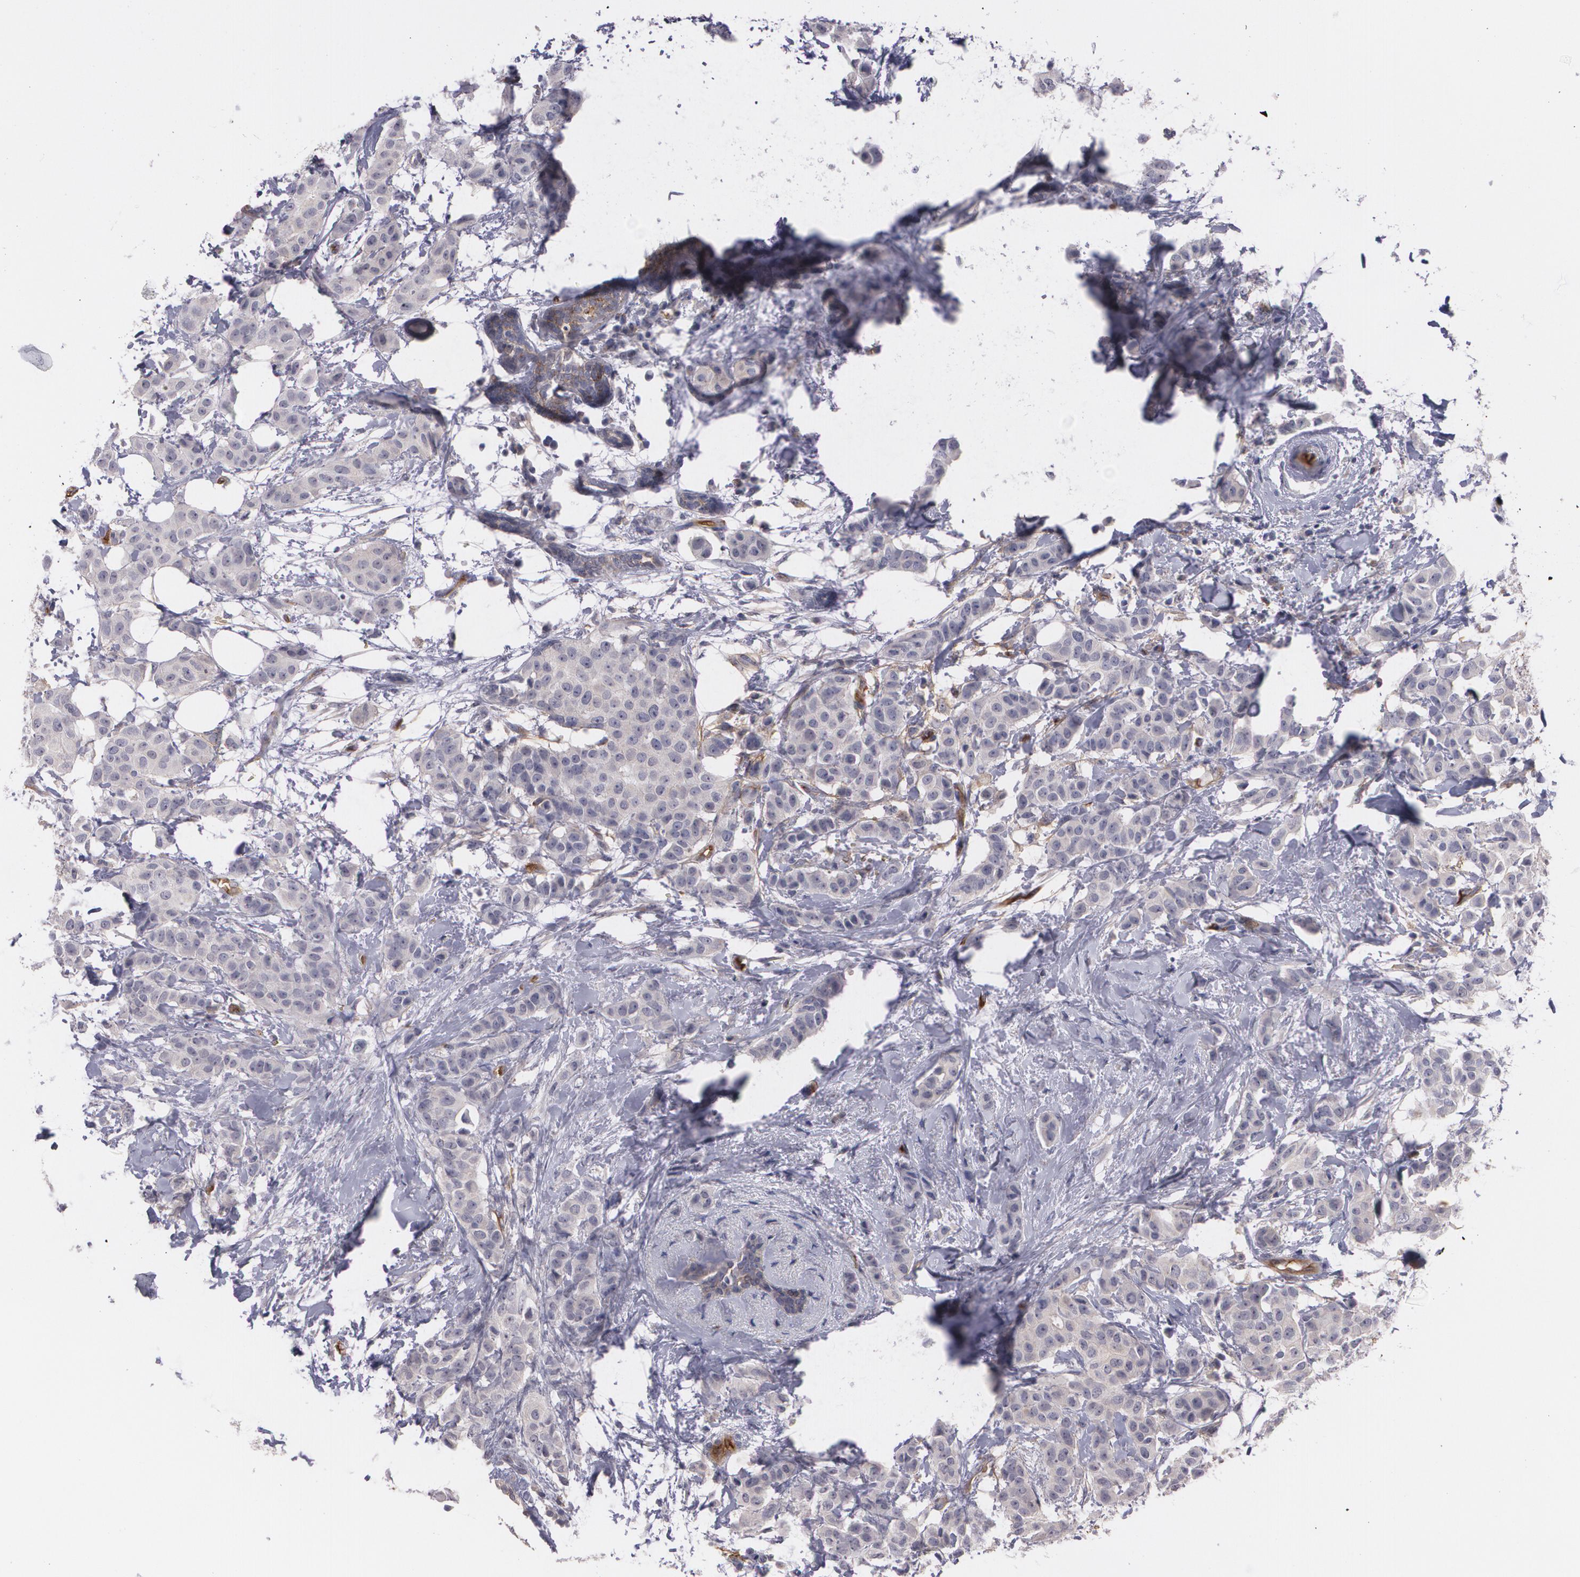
{"staining": {"intensity": "weak", "quantity": "<25%", "location": "cytoplasmic/membranous"}, "tissue": "breast cancer", "cell_type": "Tumor cells", "image_type": "cancer", "snomed": [{"axis": "morphology", "description": "Duct carcinoma"}, {"axis": "topography", "description": "Breast"}], "caption": "This is a micrograph of immunohistochemistry staining of intraductal carcinoma (breast), which shows no expression in tumor cells.", "gene": "ACE", "patient": {"sex": "female", "age": 40}}